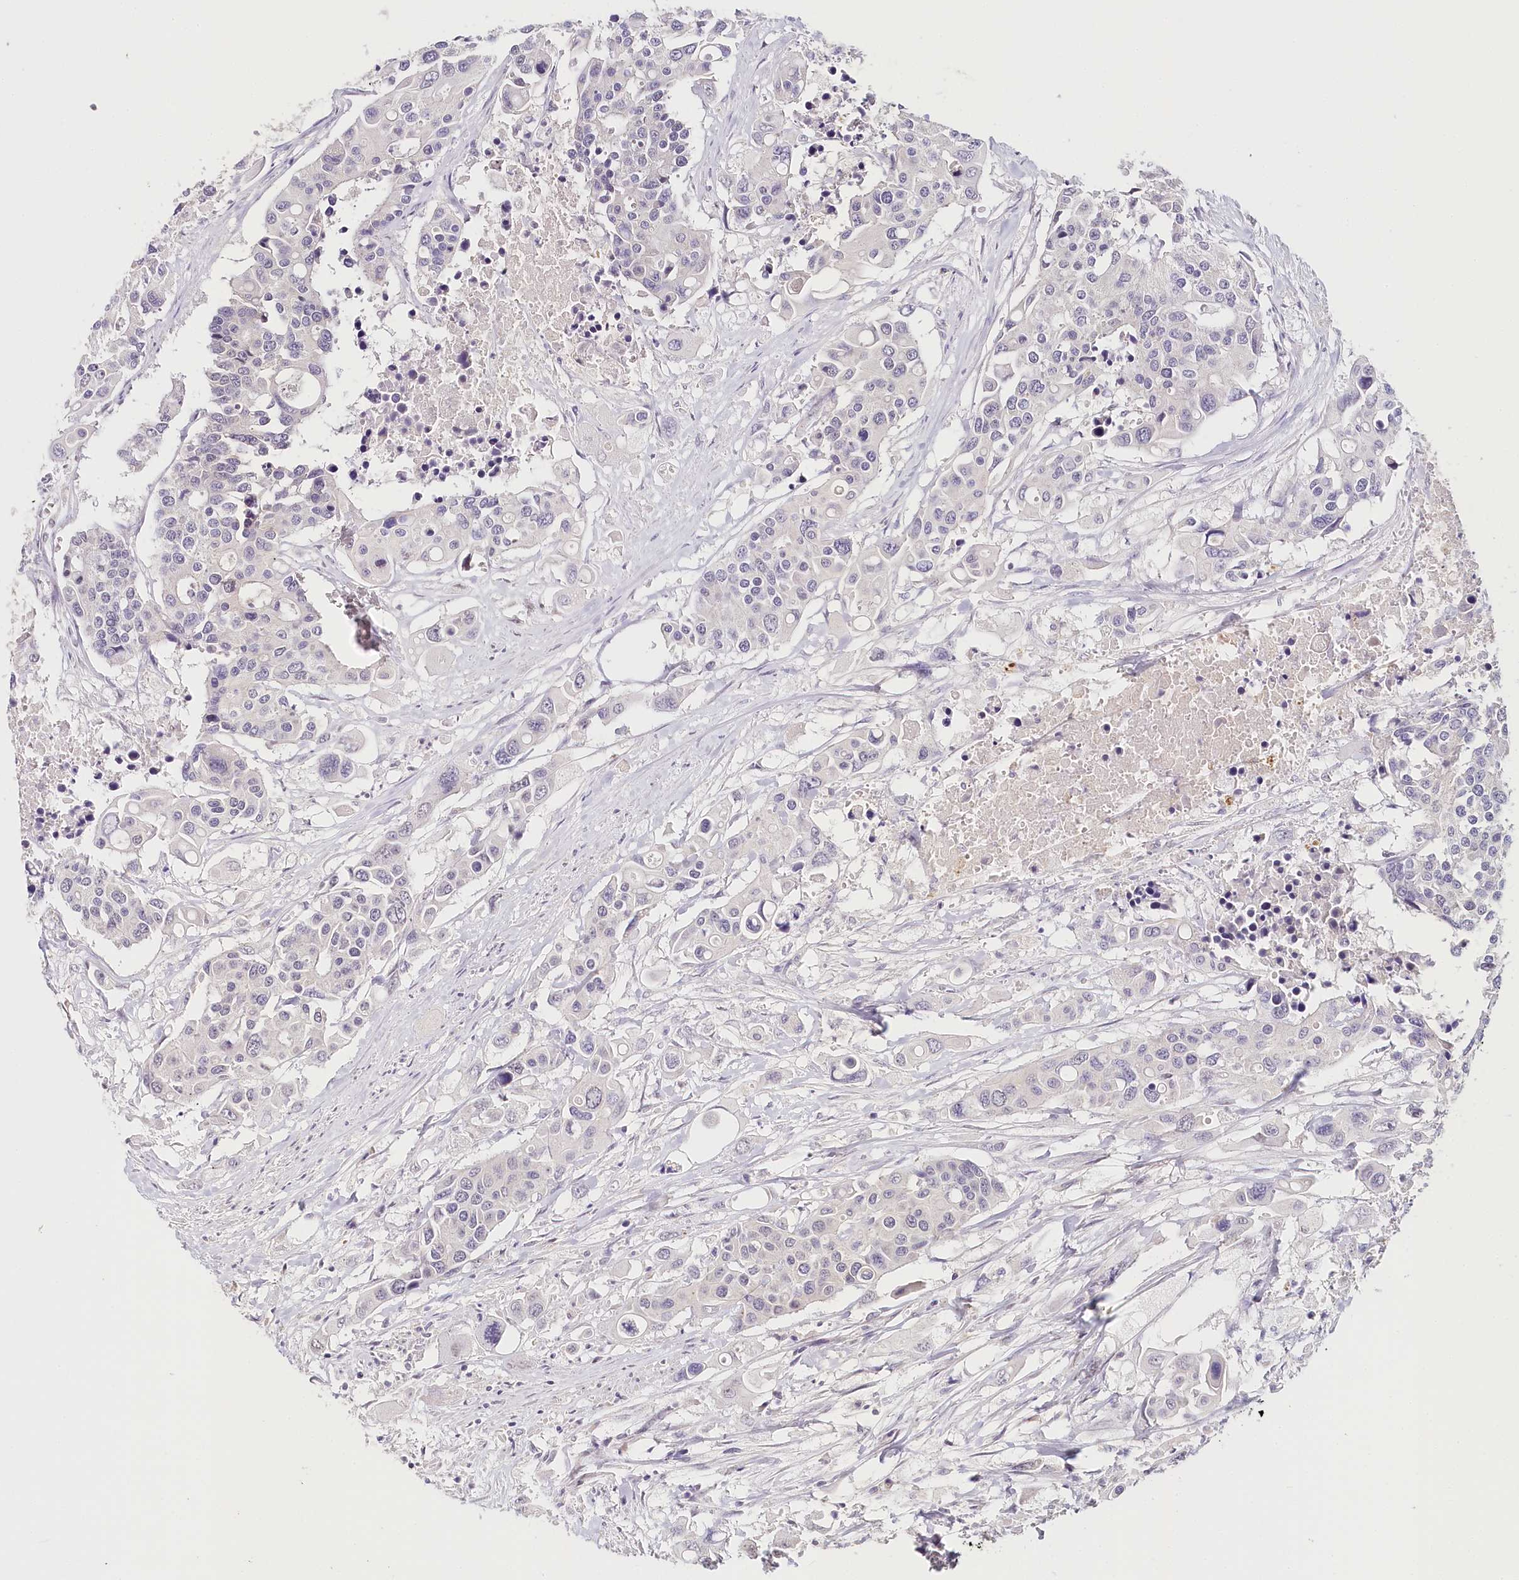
{"staining": {"intensity": "negative", "quantity": "none", "location": "none"}, "tissue": "colorectal cancer", "cell_type": "Tumor cells", "image_type": "cancer", "snomed": [{"axis": "morphology", "description": "Adenocarcinoma, NOS"}, {"axis": "topography", "description": "Colon"}], "caption": "Tumor cells are negative for protein expression in human adenocarcinoma (colorectal). (DAB (3,3'-diaminobenzidine) immunohistochemistry (IHC) with hematoxylin counter stain).", "gene": "TP53", "patient": {"sex": "male", "age": 77}}